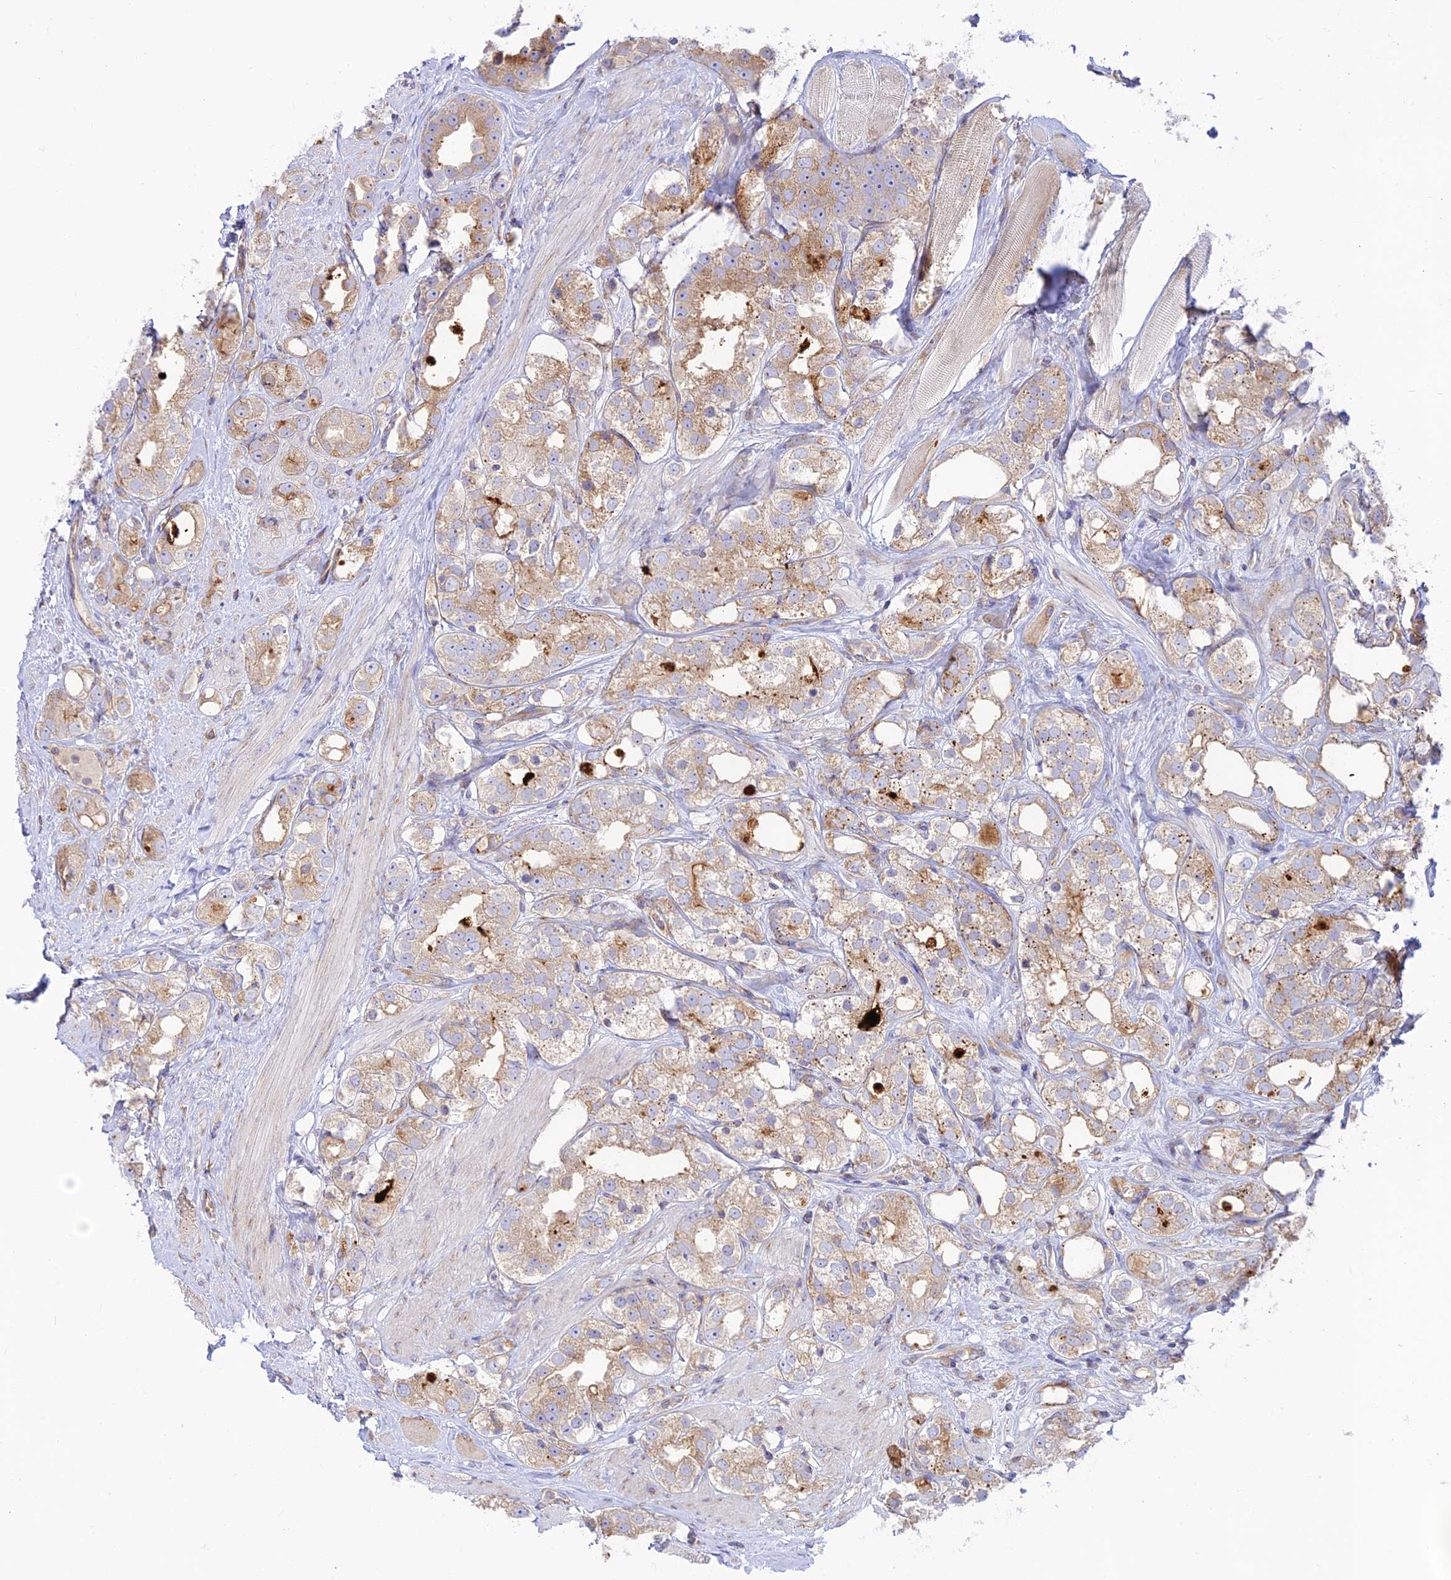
{"staining": {"intensity": "moderate", "quantity": ">75%", "location": "cytoplasmic/membranous"}, "tissue": "prostate cancer", "cell_type": "Tumor cells", "image_type": "cancer", "snomed": [{"axis": "morphology", "description": "Adenocarcinoma, NOS"}, {"axis": "topography", "description": "Prostate"}], "caption": "A histopathology image of human prostate cancer (adenocarcinoma) stained for a protein exhibits moderate cytoplasmic/membranous brown staining in tumor cells.", "gene": "PIMREG", "patient": {"sex": "male", "age": 79}}